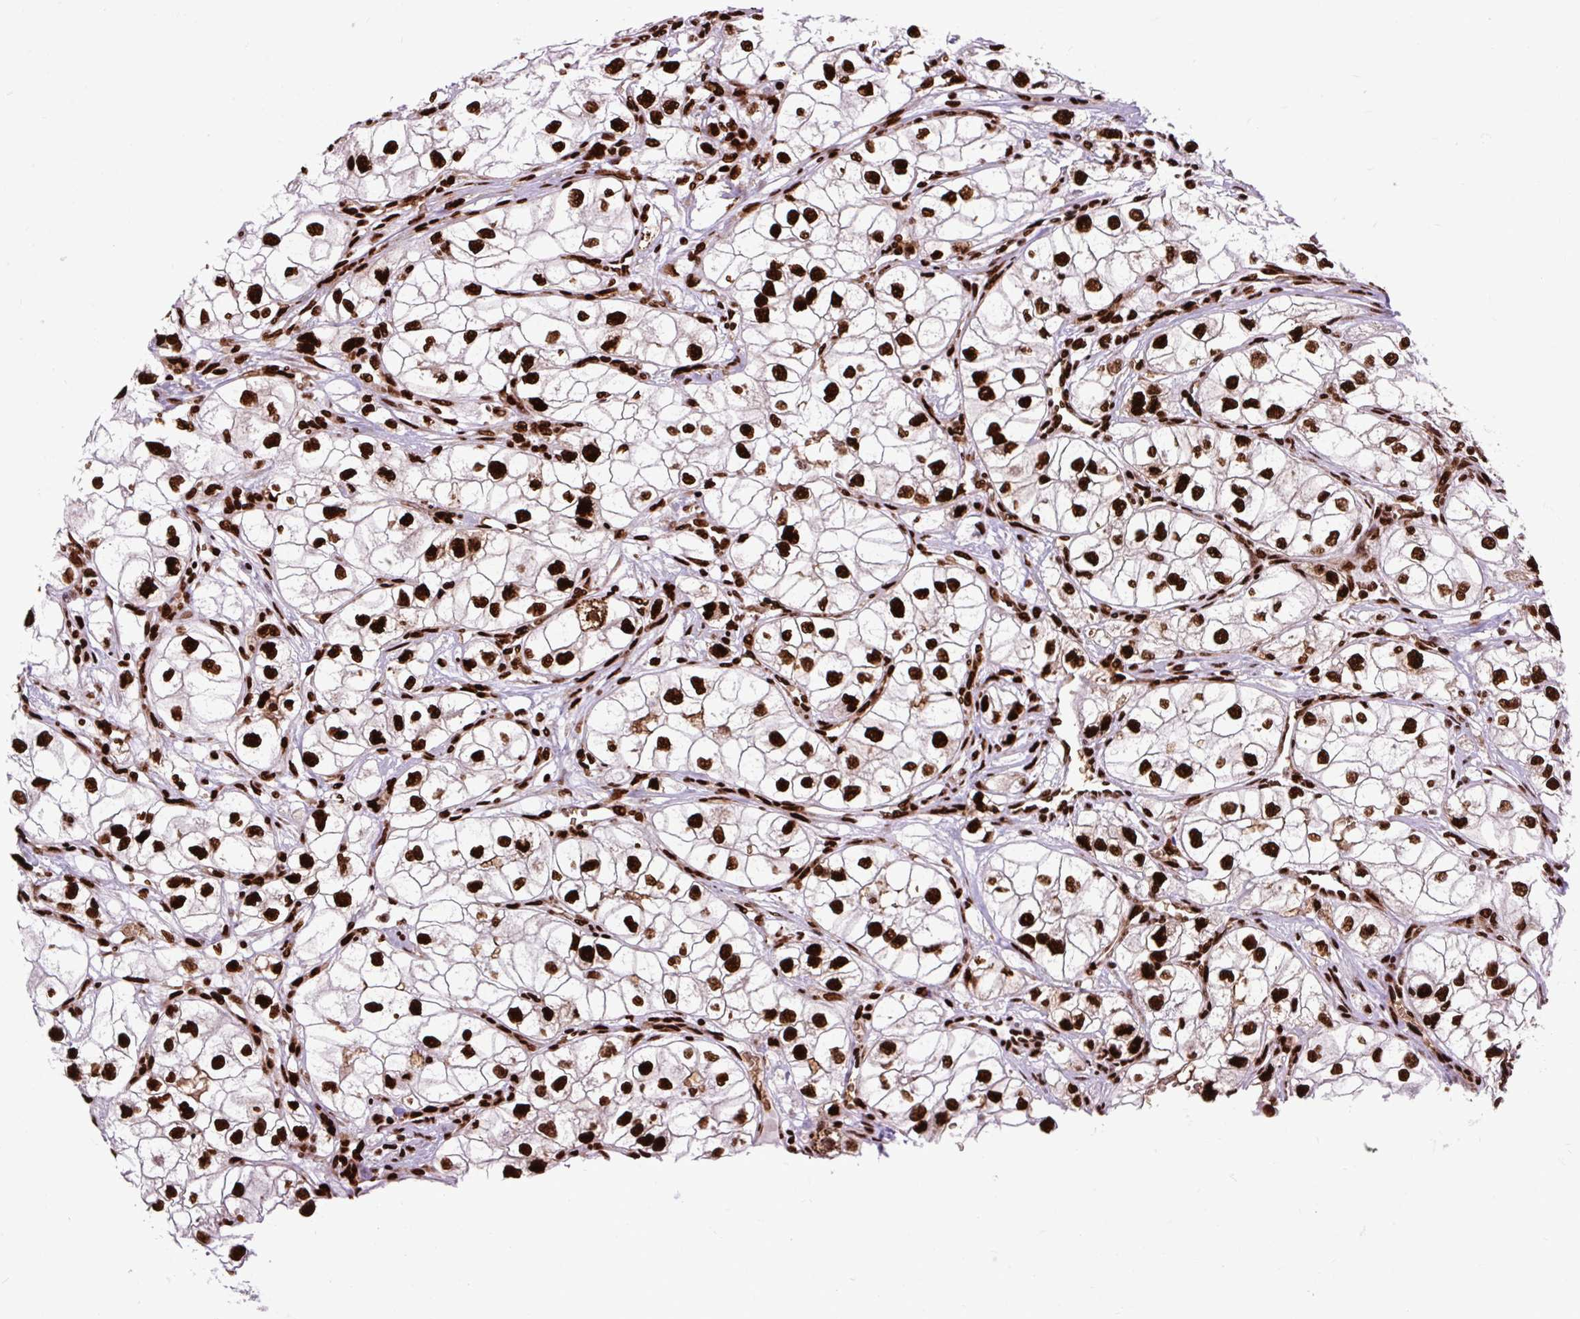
{"staining": {"intensity": "strong", "quantity": ">75%", "location": "nuclear"}, "tissue": "renal cancer", "cell_type": "Tumor cells", "image_type": "cancer", "snomed": [{"axis": "morphology", "description": "Adenocarcinoma, NOS"}, {"axis": "topography", "description": "Kidney"}], "caption": "Immunohistochemical staining of human renal cancer (adenocarcinoma) displays high levels of strong nuclear protein staining in approximately >75% of tumor cells. Using DAB (3,3'-diaminobenzidine) (brown) and hematoxylin (blue) stains, captured at high magnification using brightfield microscopy.", "gene": "FUS", "patient": {"sex": "male", "age": 59}}